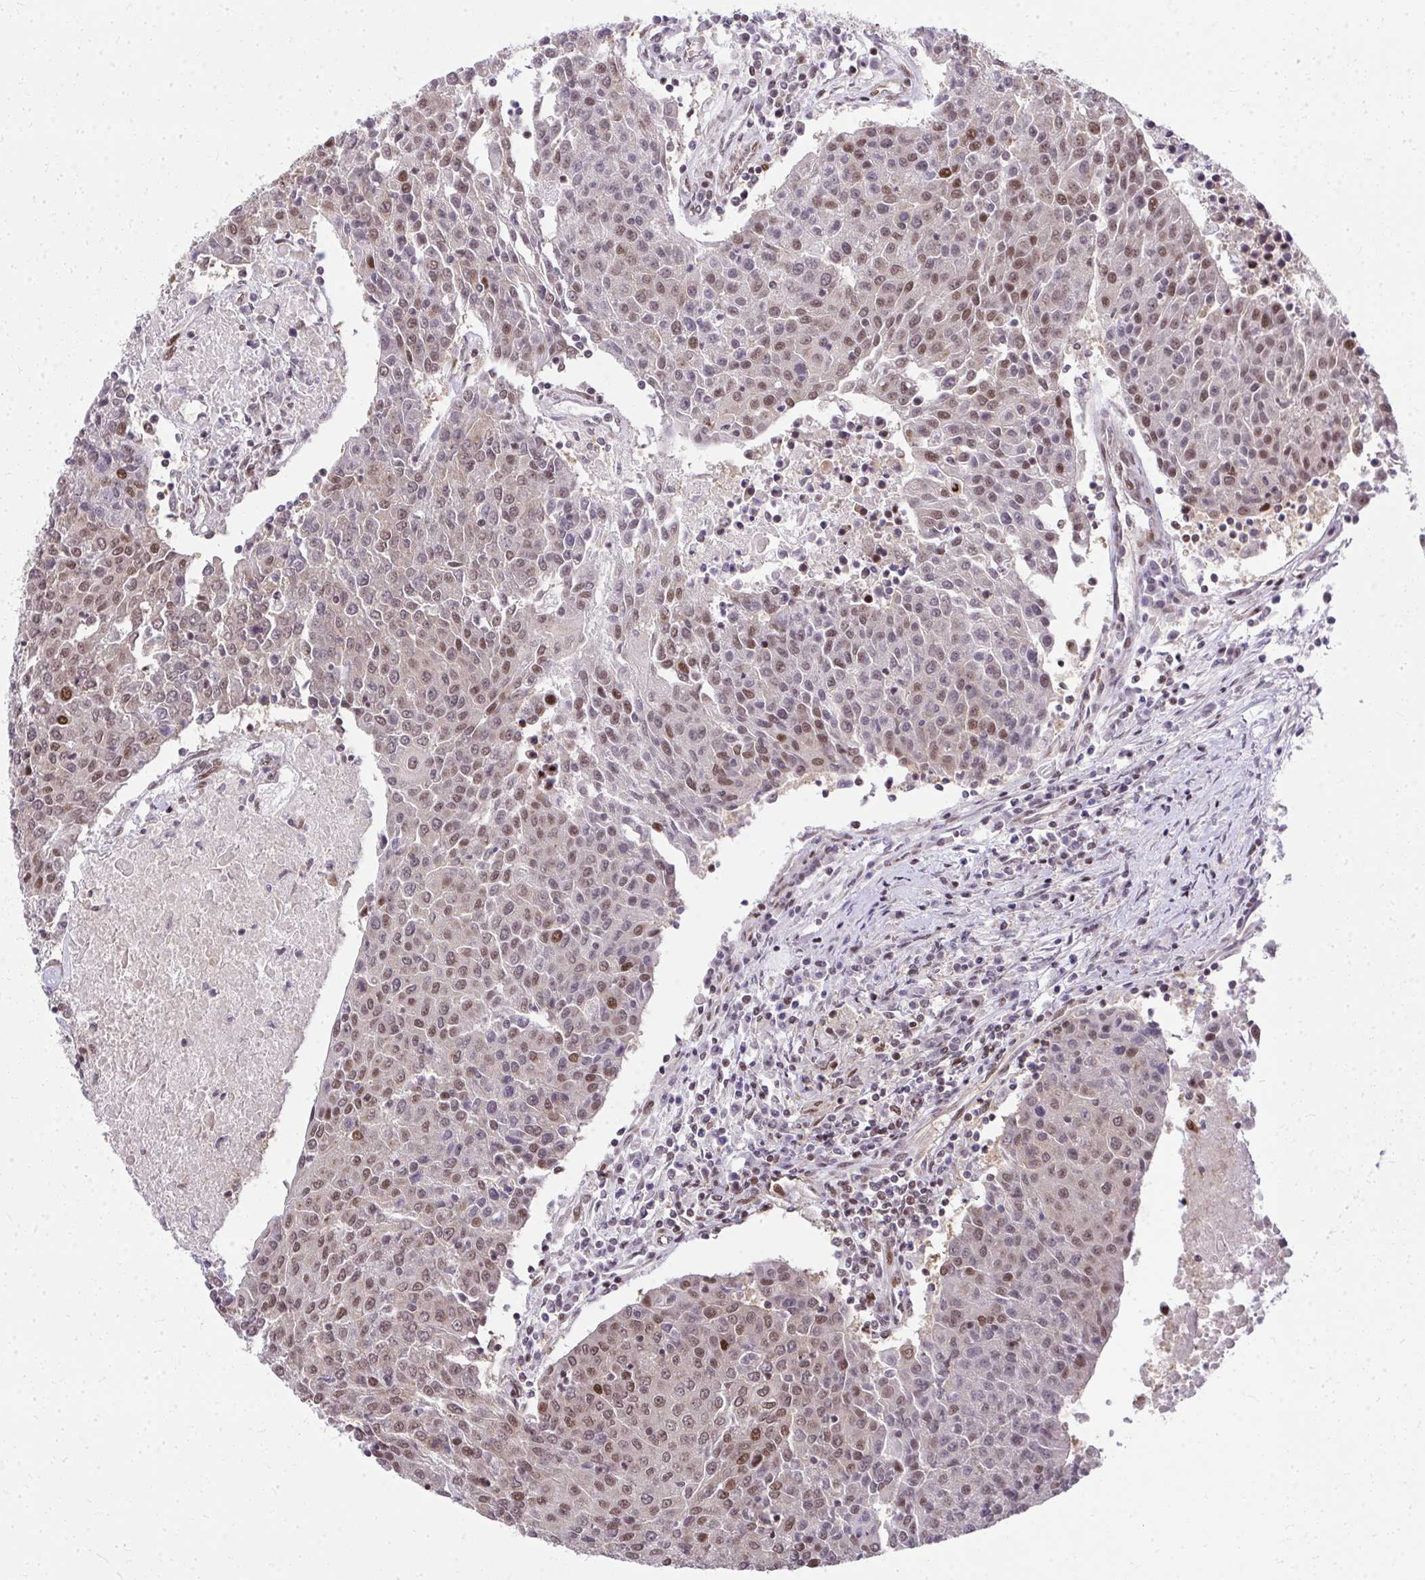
{"staining": {"intensity": "moderate", "quantity": "25%-75%", "location": "nuclear"}, "tissue": "urothelial cancer", "cell_type": "Tumor cells", "image_type": "cancer", "snomed": [{"axis": "morphology", "description": "Urothelial carcinoma, High grade"}, {"axis": "topography", "description": "Urinary bladder"}], "caption": "An image of human urothelial cancer stained for a protein shows moderate nuclear brown staining in tumor cells.", "gene": "PIGY", "patient": {"sex": "female", "age": 85}}